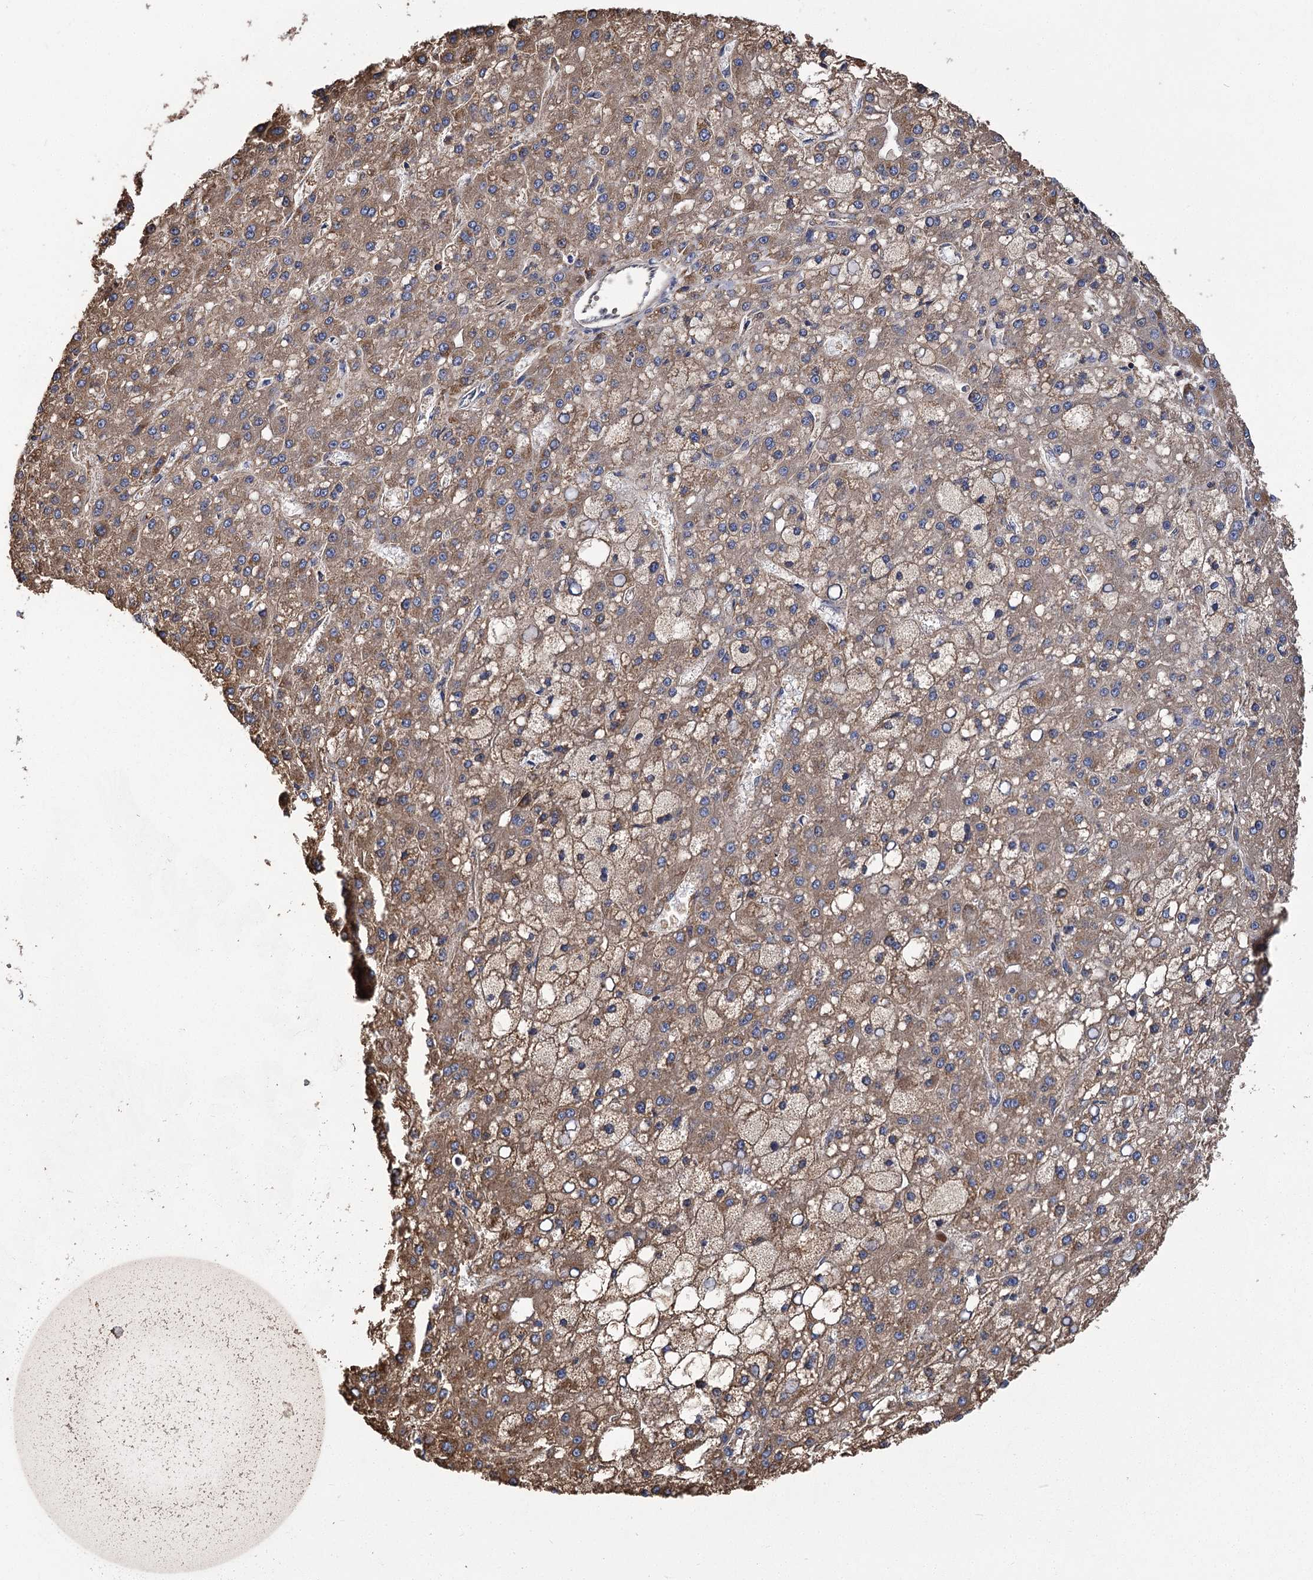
{"staining": {"intensity": "moderate", "quantity": ">75%", "location": "cytoplasmic/membranous"}, "tissue": "liver cancer", "cell_type": "Tumor cells", "image_type": "cancer", "snomed": [{"axis": "morphology", "description": "Carcinoma, Hepatocellular, NOS"}, {"axis": "topography", "description": "Liver"}], "caption": "A high-resolution histopathology image shows immunohistochemistry staining of liver cancer, which exhibits moderate cytoplasmic/membranous expression in approximately >75% of tumor cells. The staining is performed using DAB (3,3'-diaminobenzidine) brown chromogen to label protein expression. The nuclei are counter-stained blue using hematoxylin.", "gene": "CCDC73", "patient": {"sex": "male", "age": 67}}